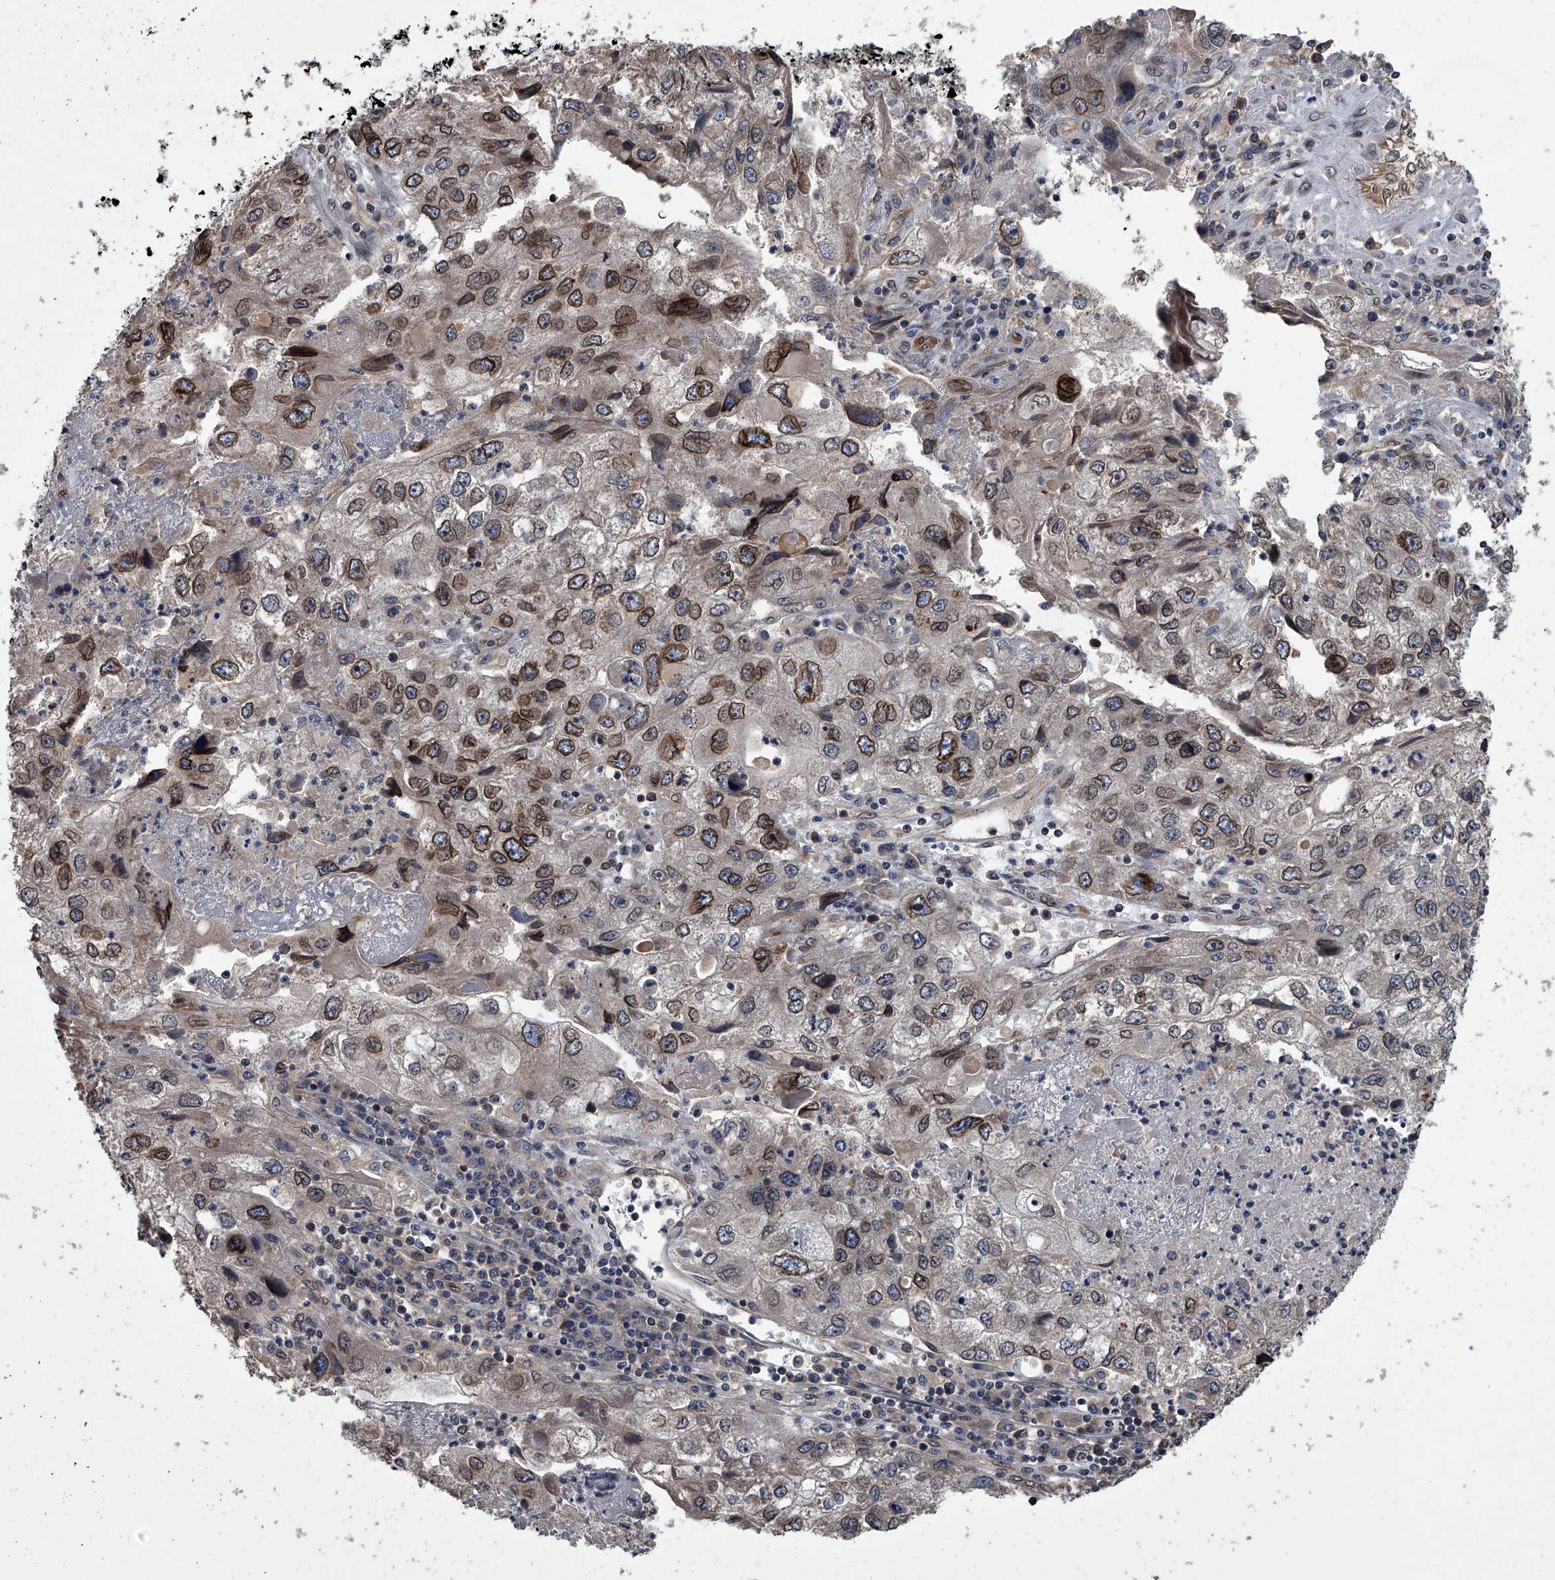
{"staining": {"intensity": "moderate", "quantity": ">75%", "location": "cytoplasmic/membranous,nuclear"}, "tissue": "endometrial cancer", "cell_type": "Tumor cells", "image_type": "cancer", "snomed": [{"axis": "morphology", "description": "Adenocarcinoma, NOS"}, {"axis": "topography", "description": "Endometrium"}], "caption": "Immunohistochemistry (IHC) micrograph of endometrial cancer stained for a protein (brown), which demonstrates medium levels of moderate cytoplasmic/membranous and nuclear positivity in approximately >75% of tumor cells.", "gene": "LRRC8C", "patient": {"sex": "female", "age": 49}}